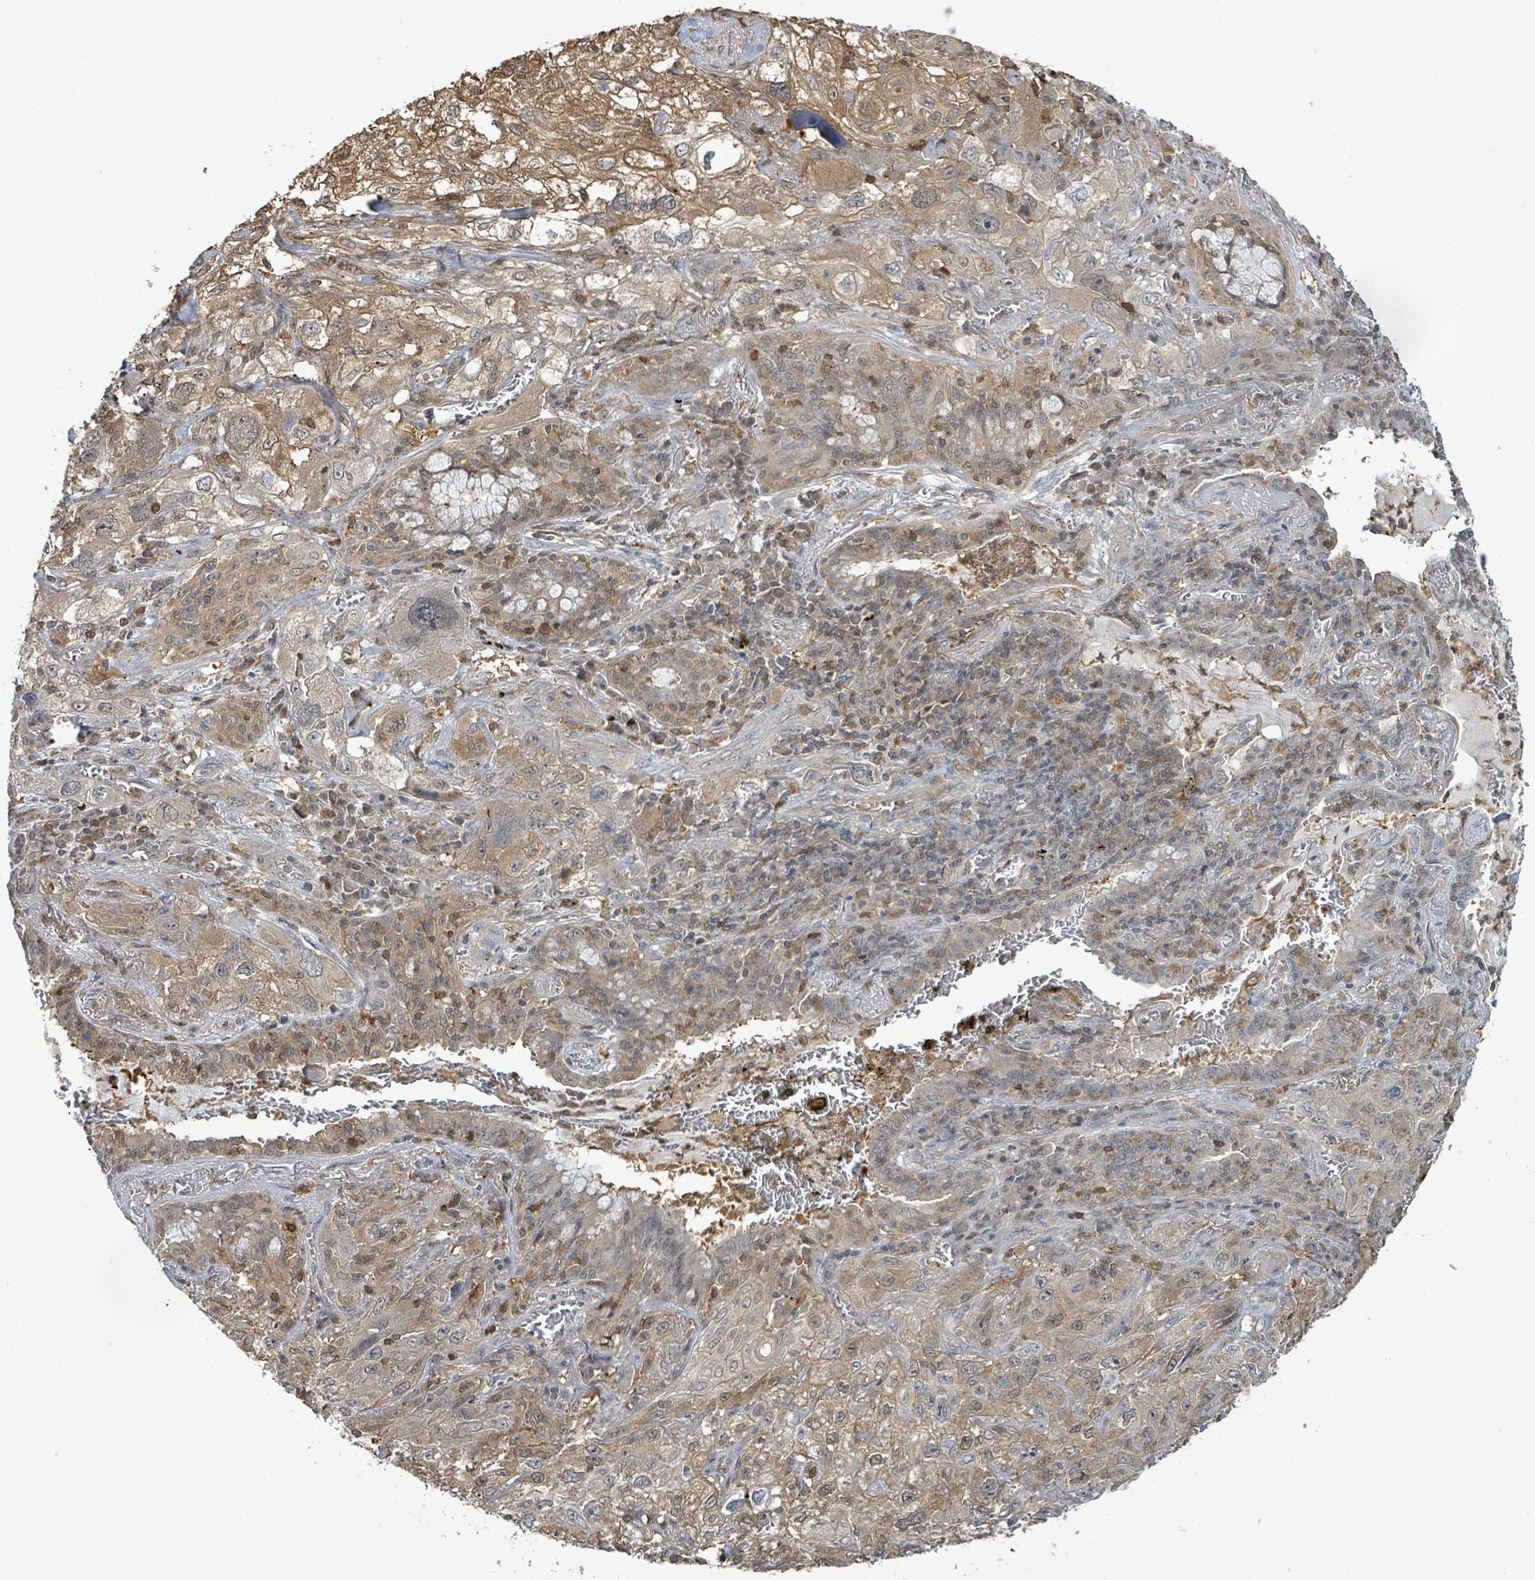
{"staining": {"intensity": "weak", "quantity": "25%-75%", "location": "cytoplasmic/membranous"}, "tissue": "lung cancer", "cell_type": "Tumor cells", "image_type": "cancer", "snomed": [{"axis": "morphology", "description": "Squamous cell carcinoma, NOS"}, {"axis": "topography", "description": "Lung"}], "caption": "Immunohistochemical staining of human squamous cell carcinoma (lung) displays low levels of weak cytoplasmic/membranous protein staining in approximately 25%-75% of tumor cells.", "gene": "PGAM1", "patient": {"sex": "female", "age": 69}}